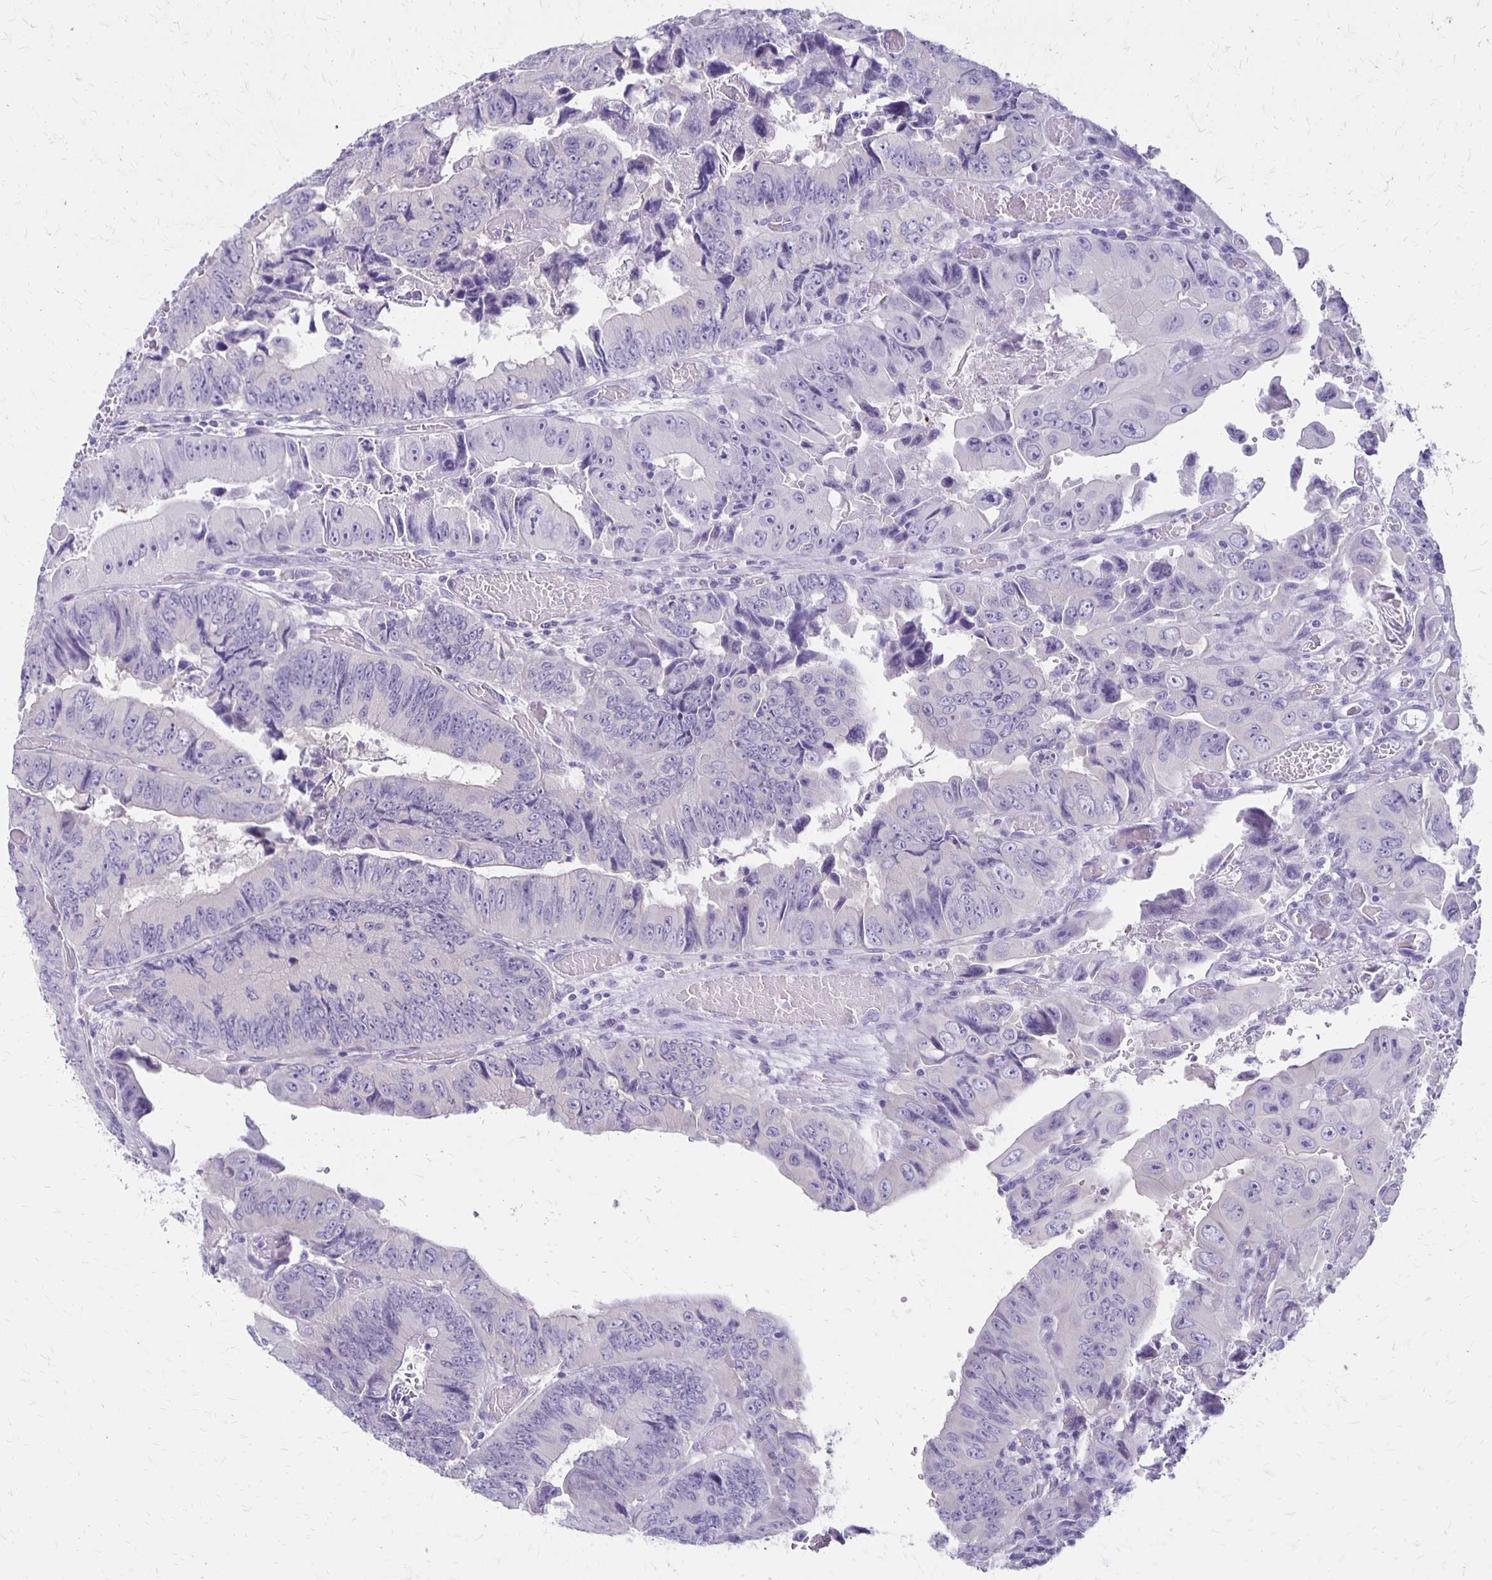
{"staining": {"intensity": "negative", "quantity": "none", "location": "none"}, "tissue": "colorectal cancer", "cell_type": "Tumor cells", "image_type": "cancer", "snomed": [{"axis": "morphology", "description": "Adenocarcinoma, NOS"}, {"axis": "topography", "description": "Colon"}], "caption": "The image demonstrates no significant staining in tumor cells of colorectal adenocarcinoma. (DAB (3,3'-diaminobenzidine) immunohistochemistry (IHC) with hematoxylin counter stain).", "gene": "HOMER1", "patient": {"sex": "female", "age": 84}}